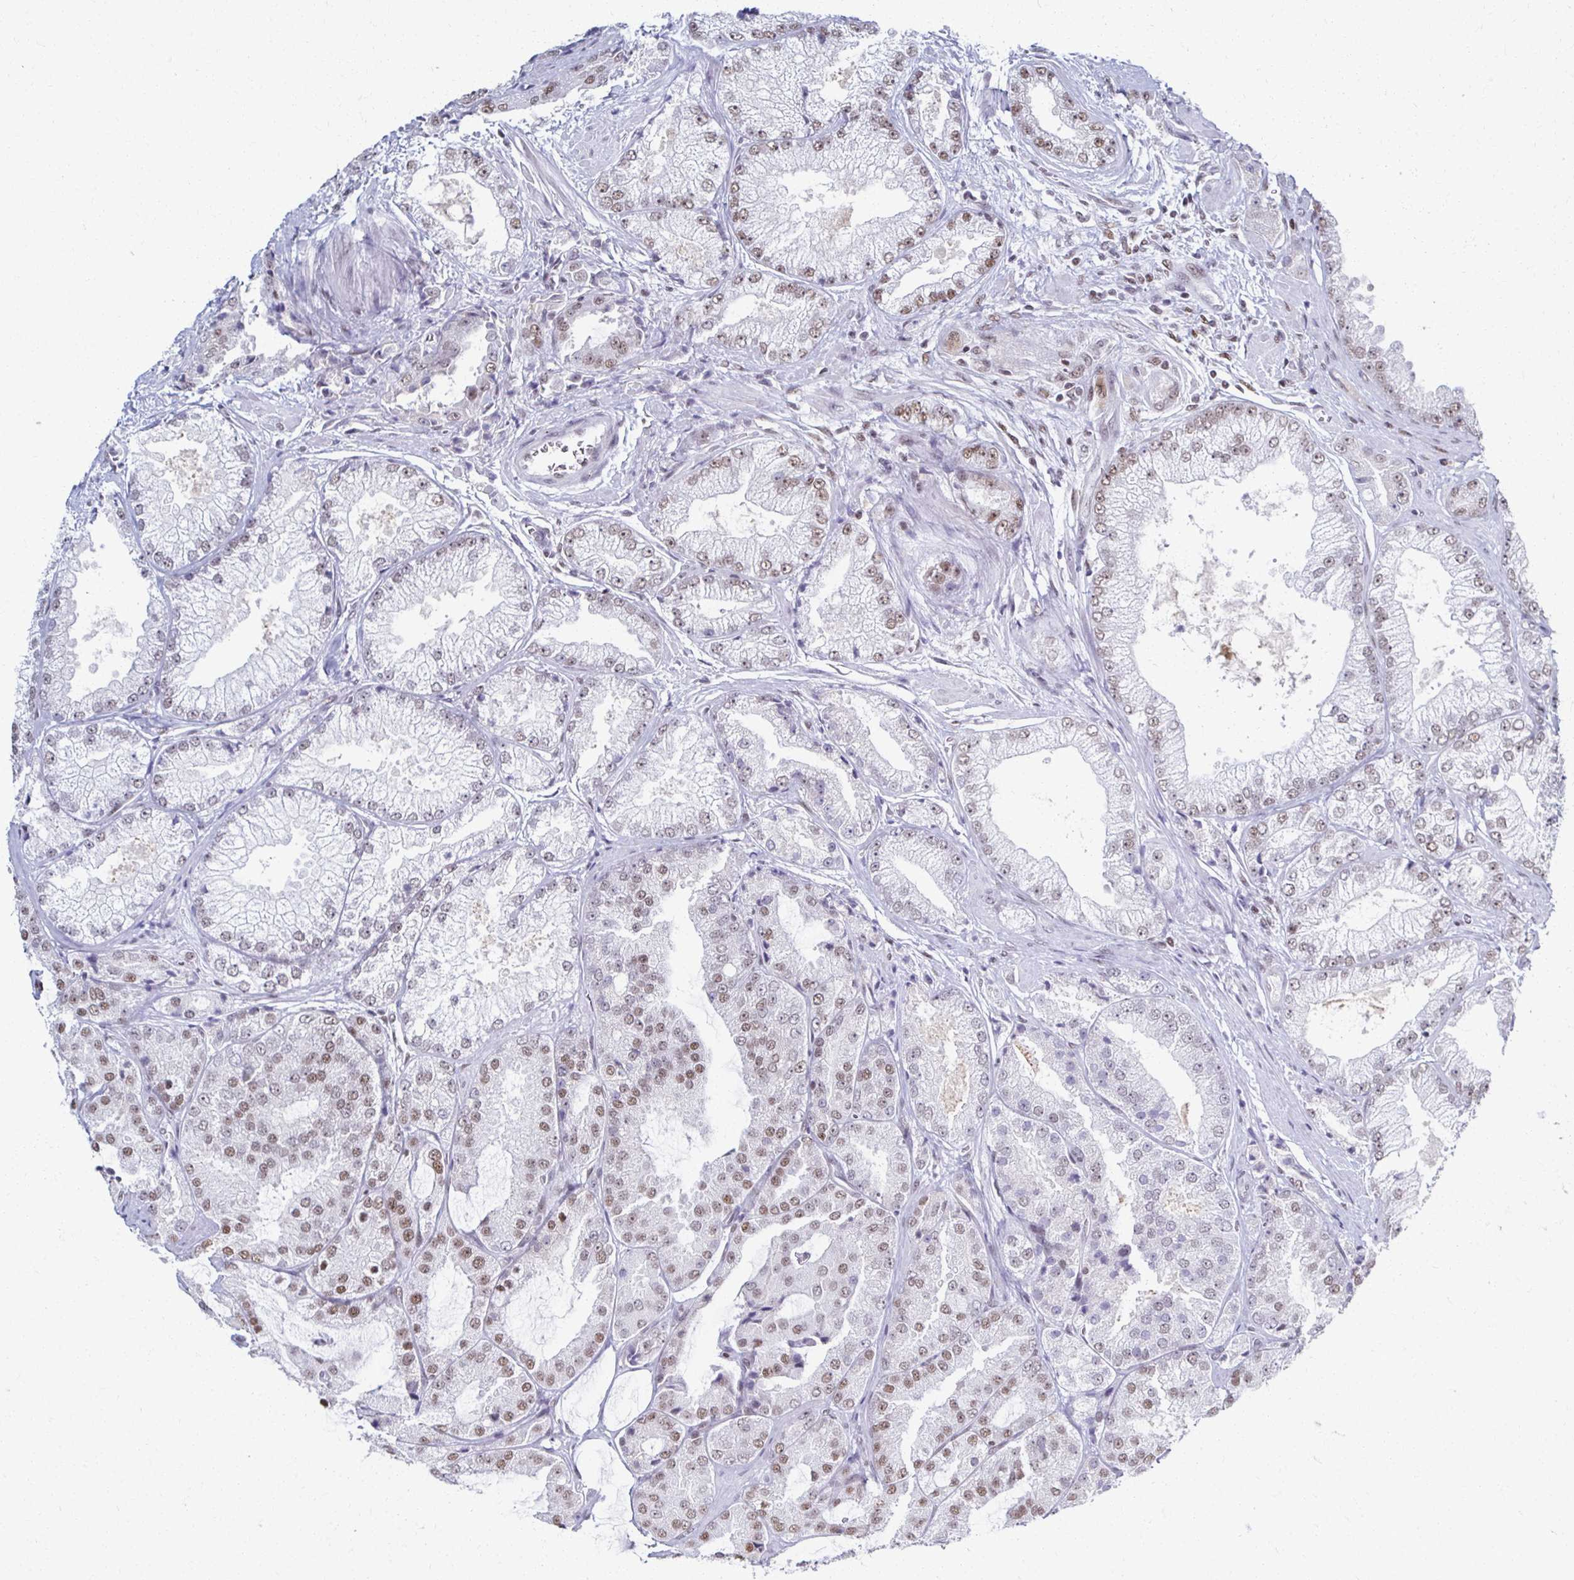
{"staining": {"intensity": "moderate", "quantity": "25%-75%", "location": "nuclear"}, "tissue": "prostate cancer", "cell_type": "Tumor cells", "image_type": "cancer", "snomed": [{"axis": "morphology", "description": "Adenocarcinoma, High grade"}, {"axis": "topography", "description": "Prostate"}], "caption": "Approximately 25%-75% of tumor cells in prostate cancer show moderate nuclear protein positivity as visualized by brown immunohistochemical staining.", "gene": "IRF7", "patient": {"sex": "male", "age": 68}}